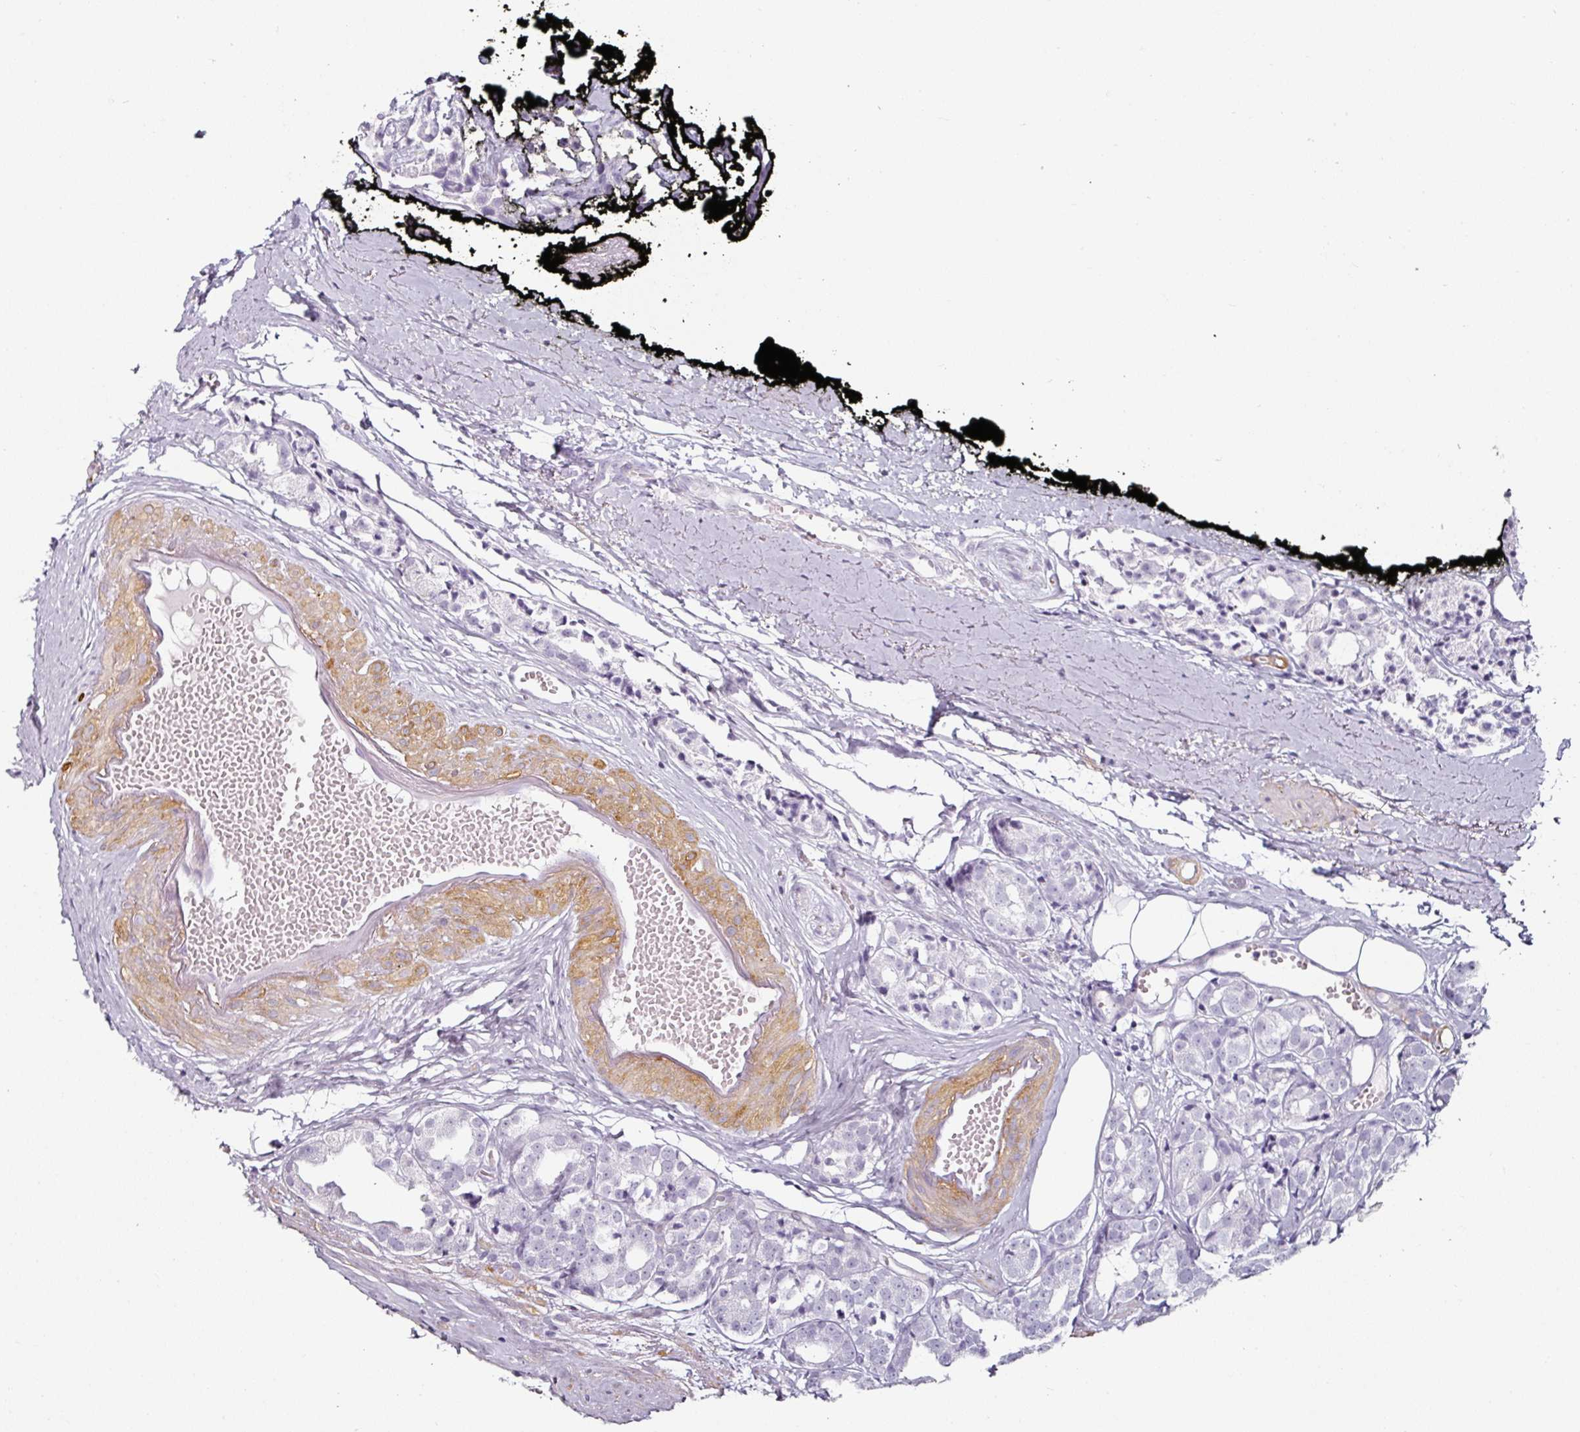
{"staining": {"intensity": "negative", "quantity": "none", "location": "none"}, "tissue": "prostate cancer", "cell_type": "Tumor cells", "image_type": "cancer", "snomed": [{"axis": "morphology", "description": "Adenocarcinoma, High grade"}, {"axis": "topography", "description": "Prostate"}], "caption": "Immunohistochemistry photomicrograph of neoplastic tissue: high-grade adenocarcinoma (prostate) stained with DAB (3,3'-diaminobenzidine) exhibits no significant protein expression in tumor cells.", "gene": "CAP2", "patient": {"sex": "male", "age": 71}}